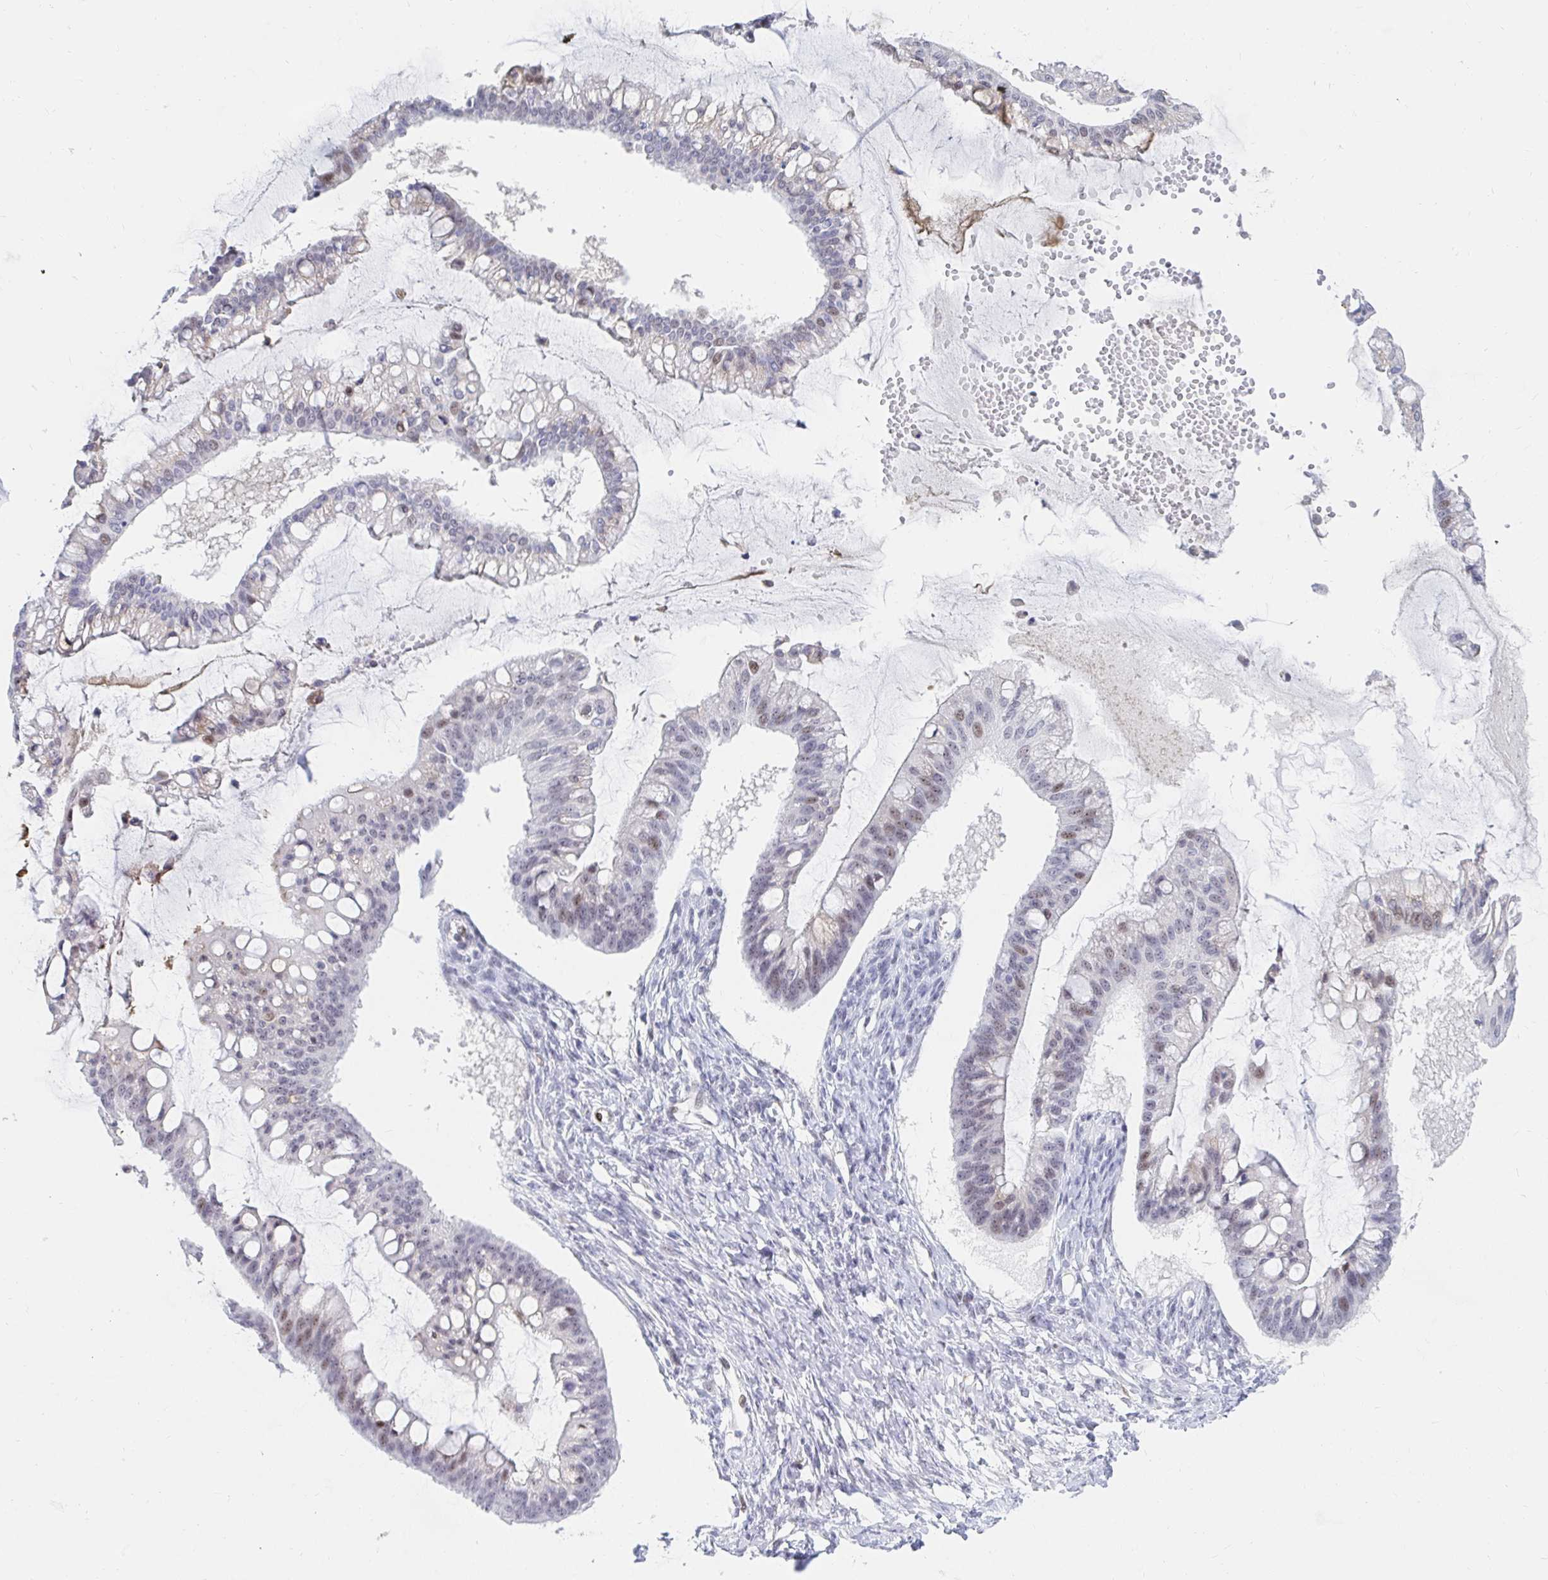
{"staining": {"intensity": "weak", "quantity": "<25%", "location": "nuclear"}, "tissue": "ovarian cancer", "cell_type": "Tumor cells", "image_type": "cancer", "snomed": [{"axis": "morphology", "description": "Cystadenocarcinoma, mucinous, NOS"}, {"axis": "topography", "description": "Ovary"}], "caption": "A high-resolution micrograph shows IHC staining of ovarian mucinous cystadenocarcinoma, which displays no significant positivity in tumor cells.", "gene": "COL28A1", "patient": {"sex": "female", "age": 73}}